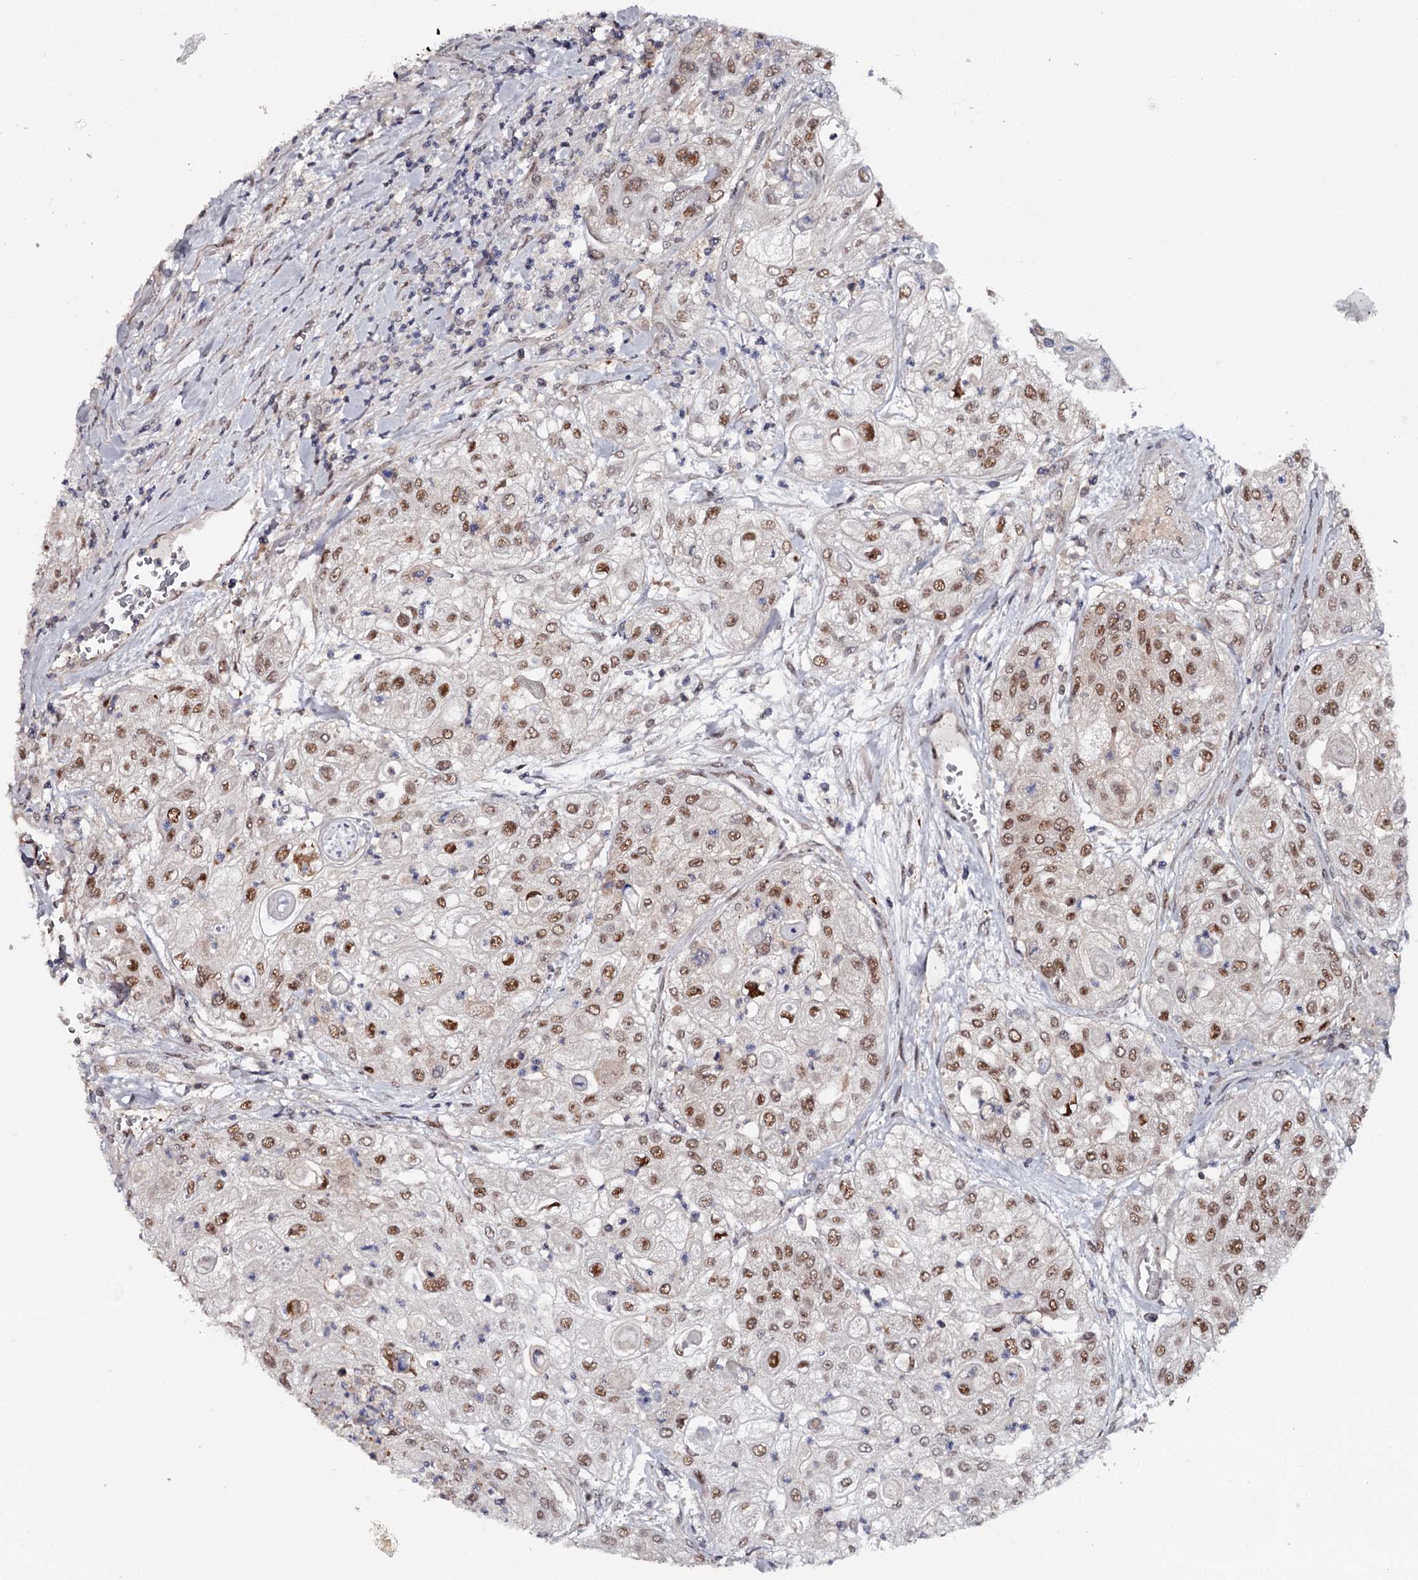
{"staining": {"intensity": "moderate", "quantity": ">75%", "location": "nuclear"}, "tissue": "urothelial cancer", "cell_type": "Tumor cells", "image_type": "cancer", "snomed": [{"axis": "morphology", "description": "Urothelial carcinoma, High grade"}, {"axis": "topography", "description": "Urinary bladder"}], "caption": "High-magnification brightfield microscopy of urothelial cancer stained with DAB (3,3'-diaminobenzidine) (brown) and counterstained with hematoxylin (blue). tumor cells exhibit moderate nuclear expression is identified in approximately>75% of cells.", "gene": "GTSF1", "patient": {"sex": "female", "age": 79}}